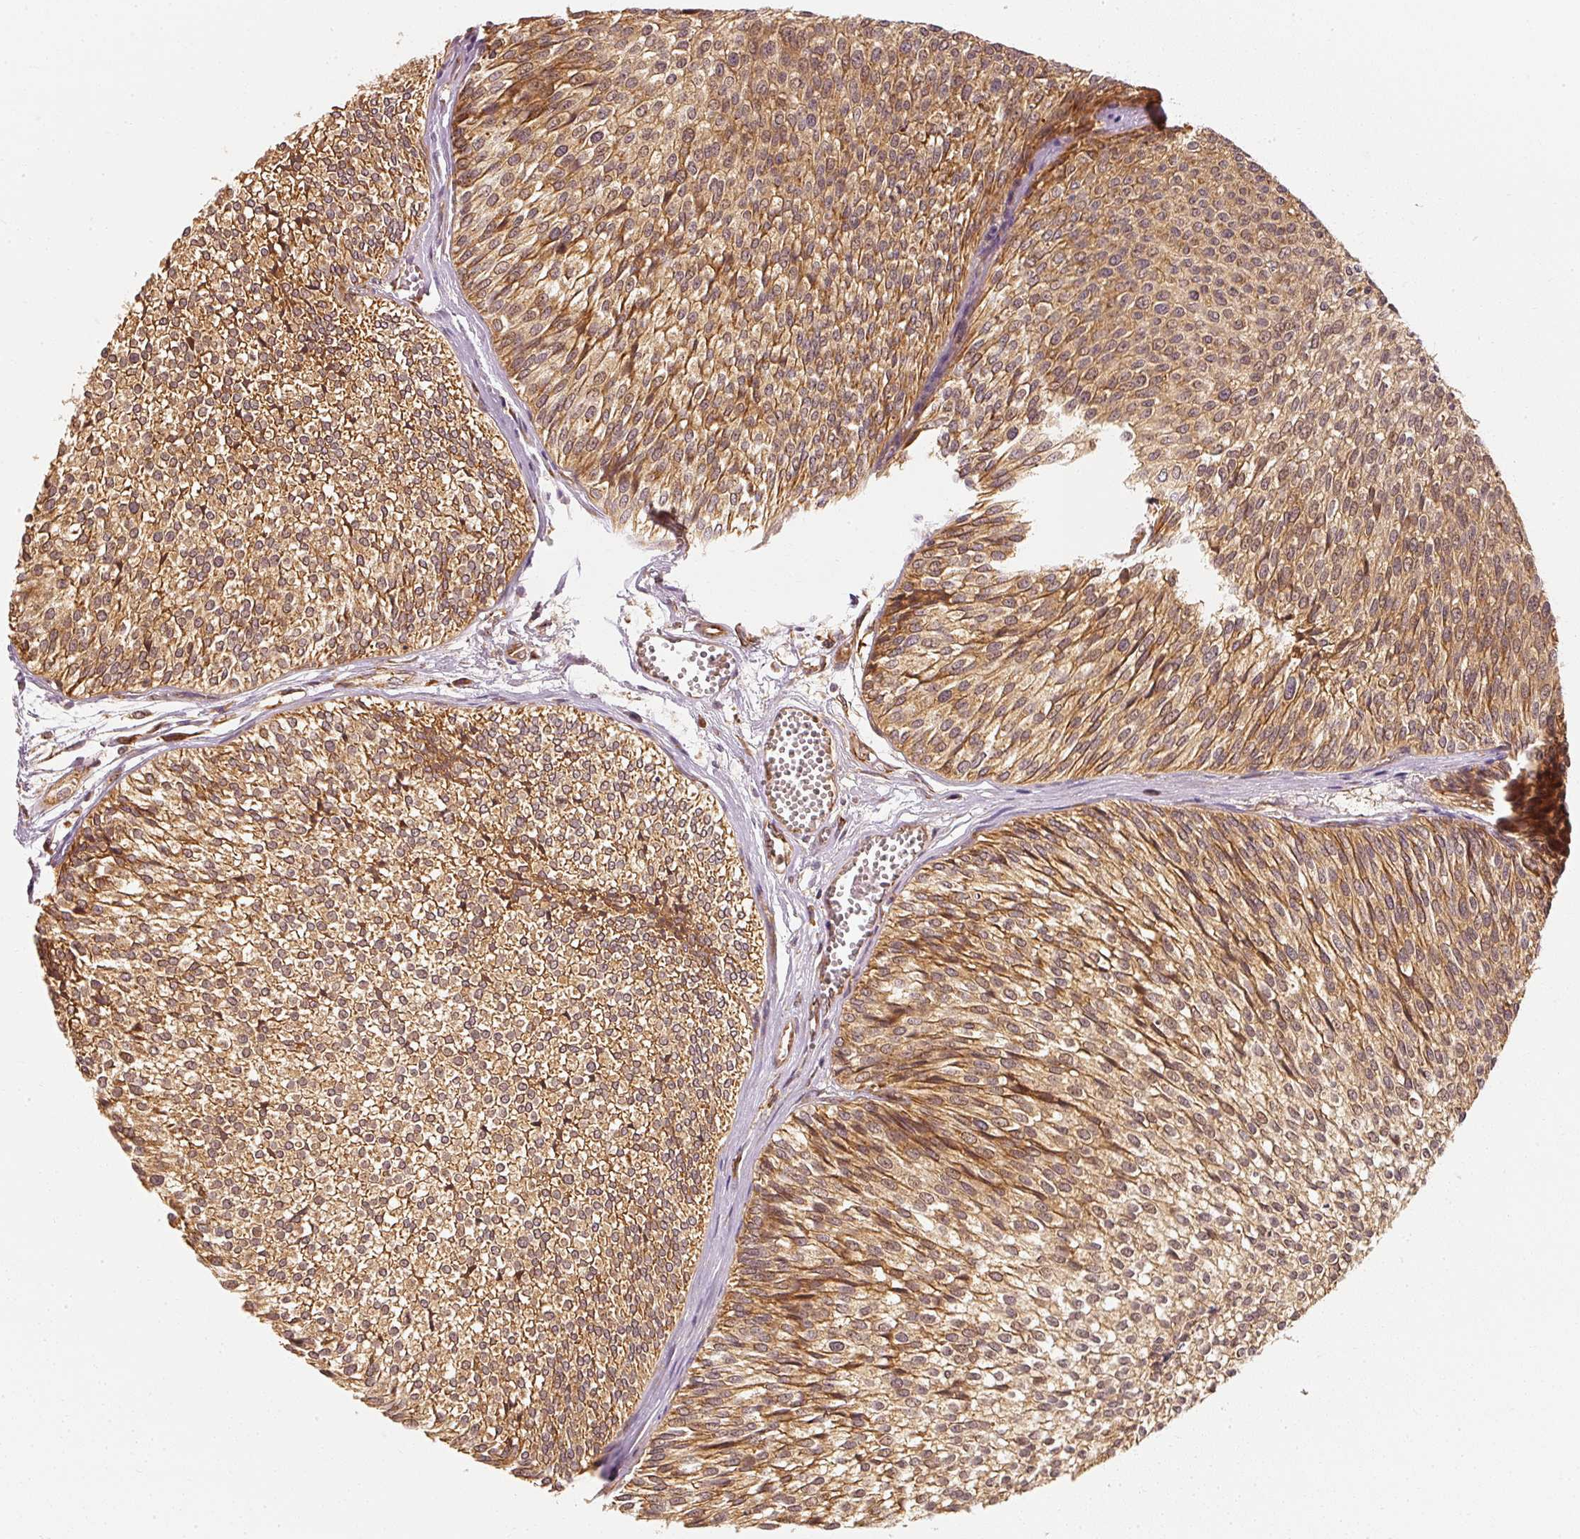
{"staining": {"intensity": "moderate", "quantity": ">75%", "location": "cytoplasmic/membranous"}, "tissue": "urothelial cancer", "cell_type": "Tumor cells", "image_type": "cancer", "snomed": [{"axis": "morphology", "description": "Urothelial carcinoma, Low grade"}, {"axis": "topography", "description": "Urinary bladder"}], "caption": "IHC histopathology image of low-grade urothelial carcinoma stained for a protein (brown), which demonstrates medium levels of moderate cytoplasmic/membranous staining in about >75% of tumor cells.", "gene": "EEF1A2", "patient": {"sex": "male", "age": 91}}